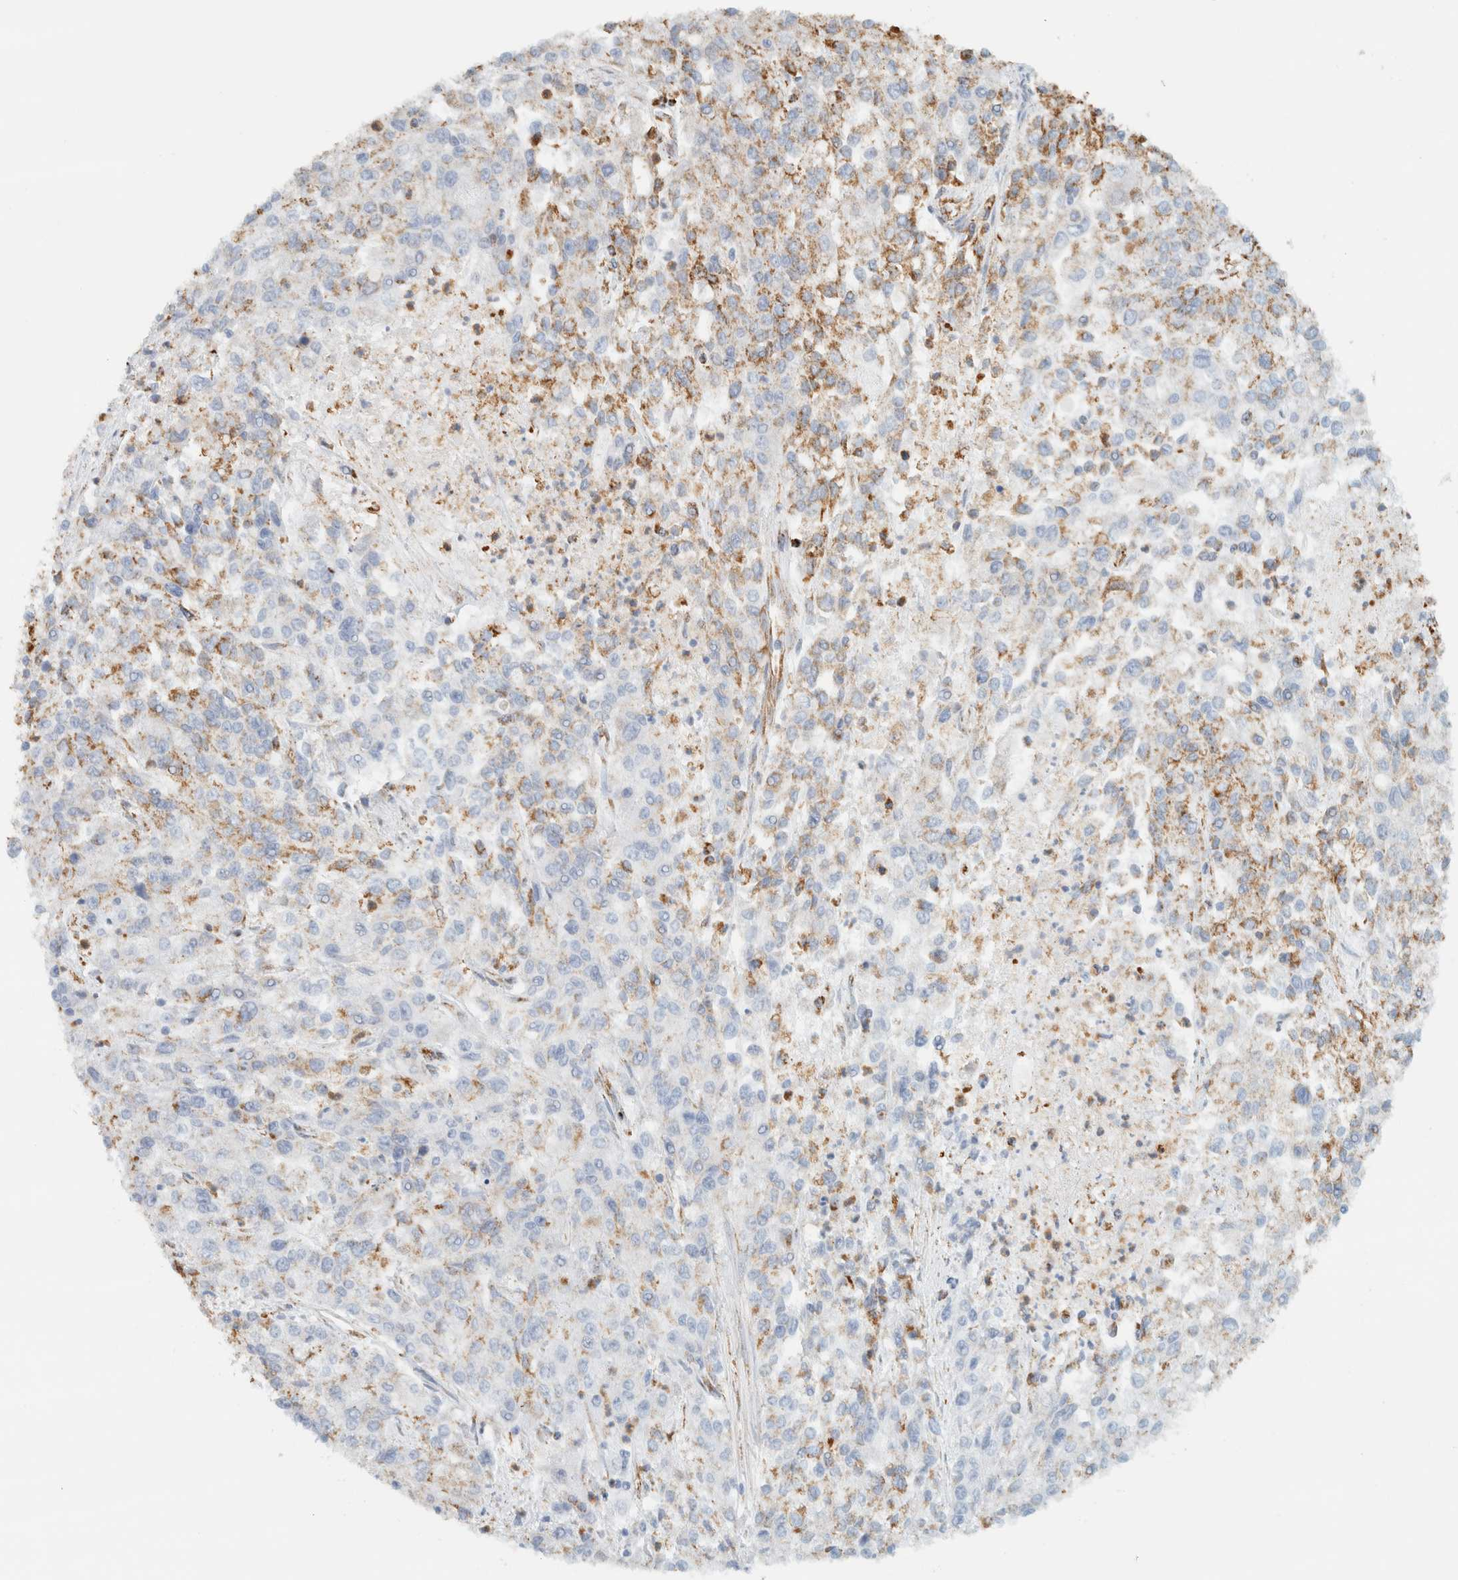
{"staining": {"intensity": "moderate", "quantity": "<25%", "location": "cytoplasmic/membranous"}, "tissue": "endometrial cancer", "cell_type": "Tumor cells", "image_type": "cancer", "snomed": [{"axis": "morphology", "description": "Adenocarcinoma, NOS"}, {"axis": "topography", "description": "Endometrium"}], "caption": "Immunohistochemical staining of endometrial cancer reveals low levels of moderate cytoplasmic/membranous staining in approximately <25% of tumor cells.", "gene": "KIFAP3", "patient": {"sex": "female", "age": 49}}